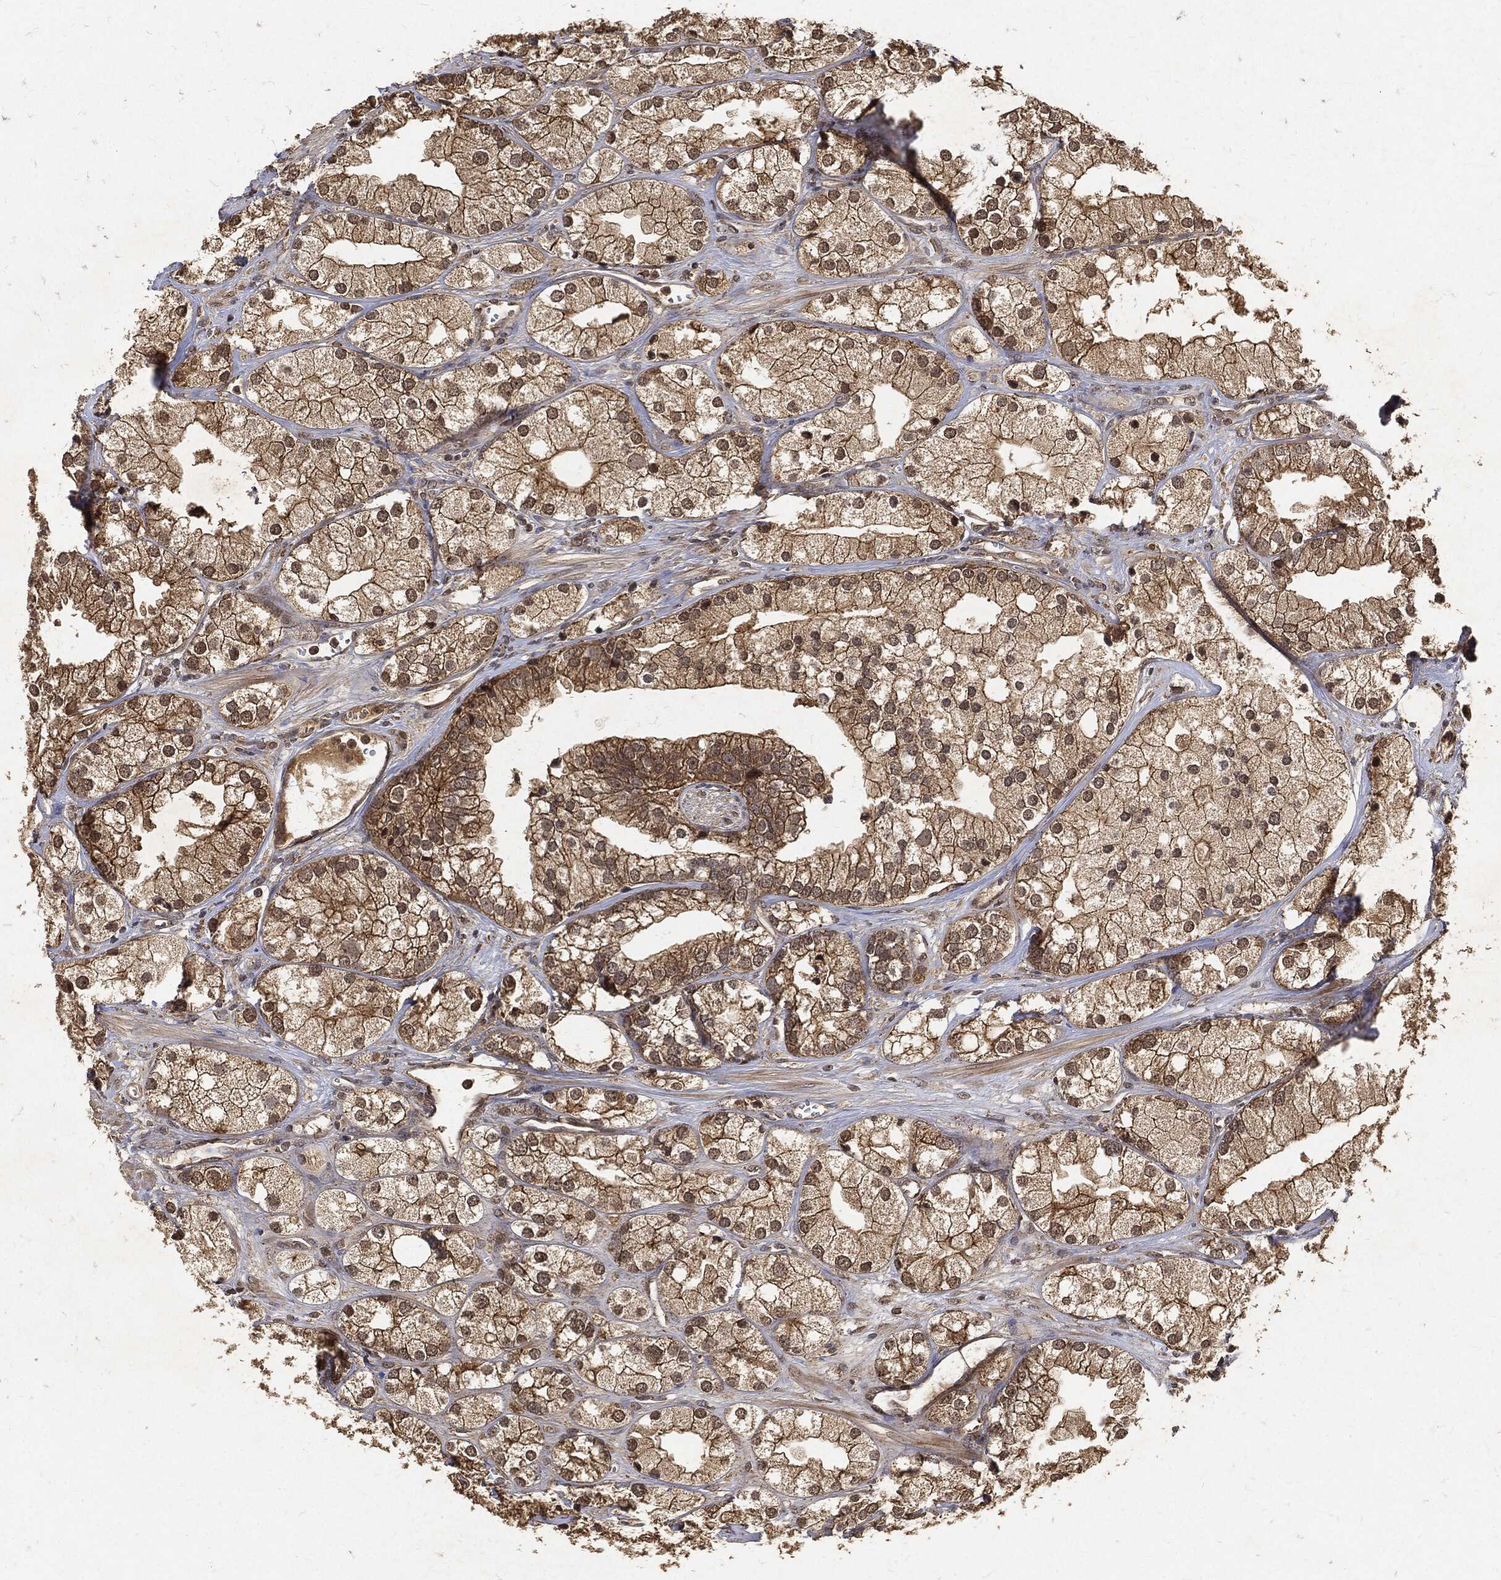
{"staining": {"intensity": "moderate", "quantity": ">75%", "location": "cytoplasmic/membranous"}, "tissue": "prostate cancer", "cell_type": "Tumor cells", "image_type": "cancer", "snomed": [{"axis": "morphology", "description": "Adenocarcinoma, NOS"}, {"axis": "topography", "description": "Prostate and seminal vesicle, NOS"}, {"axis": "topography", "description": "Prostate"}], "caption": "Immunohistochemical staining of human adenocarcinoma (prostate) reveals moderate cytoplasmic/membranous protein staining in approximately >75% of tumor cells.", "gene": "ZNF226", "patient": {"sex": "male", "age": 79}}